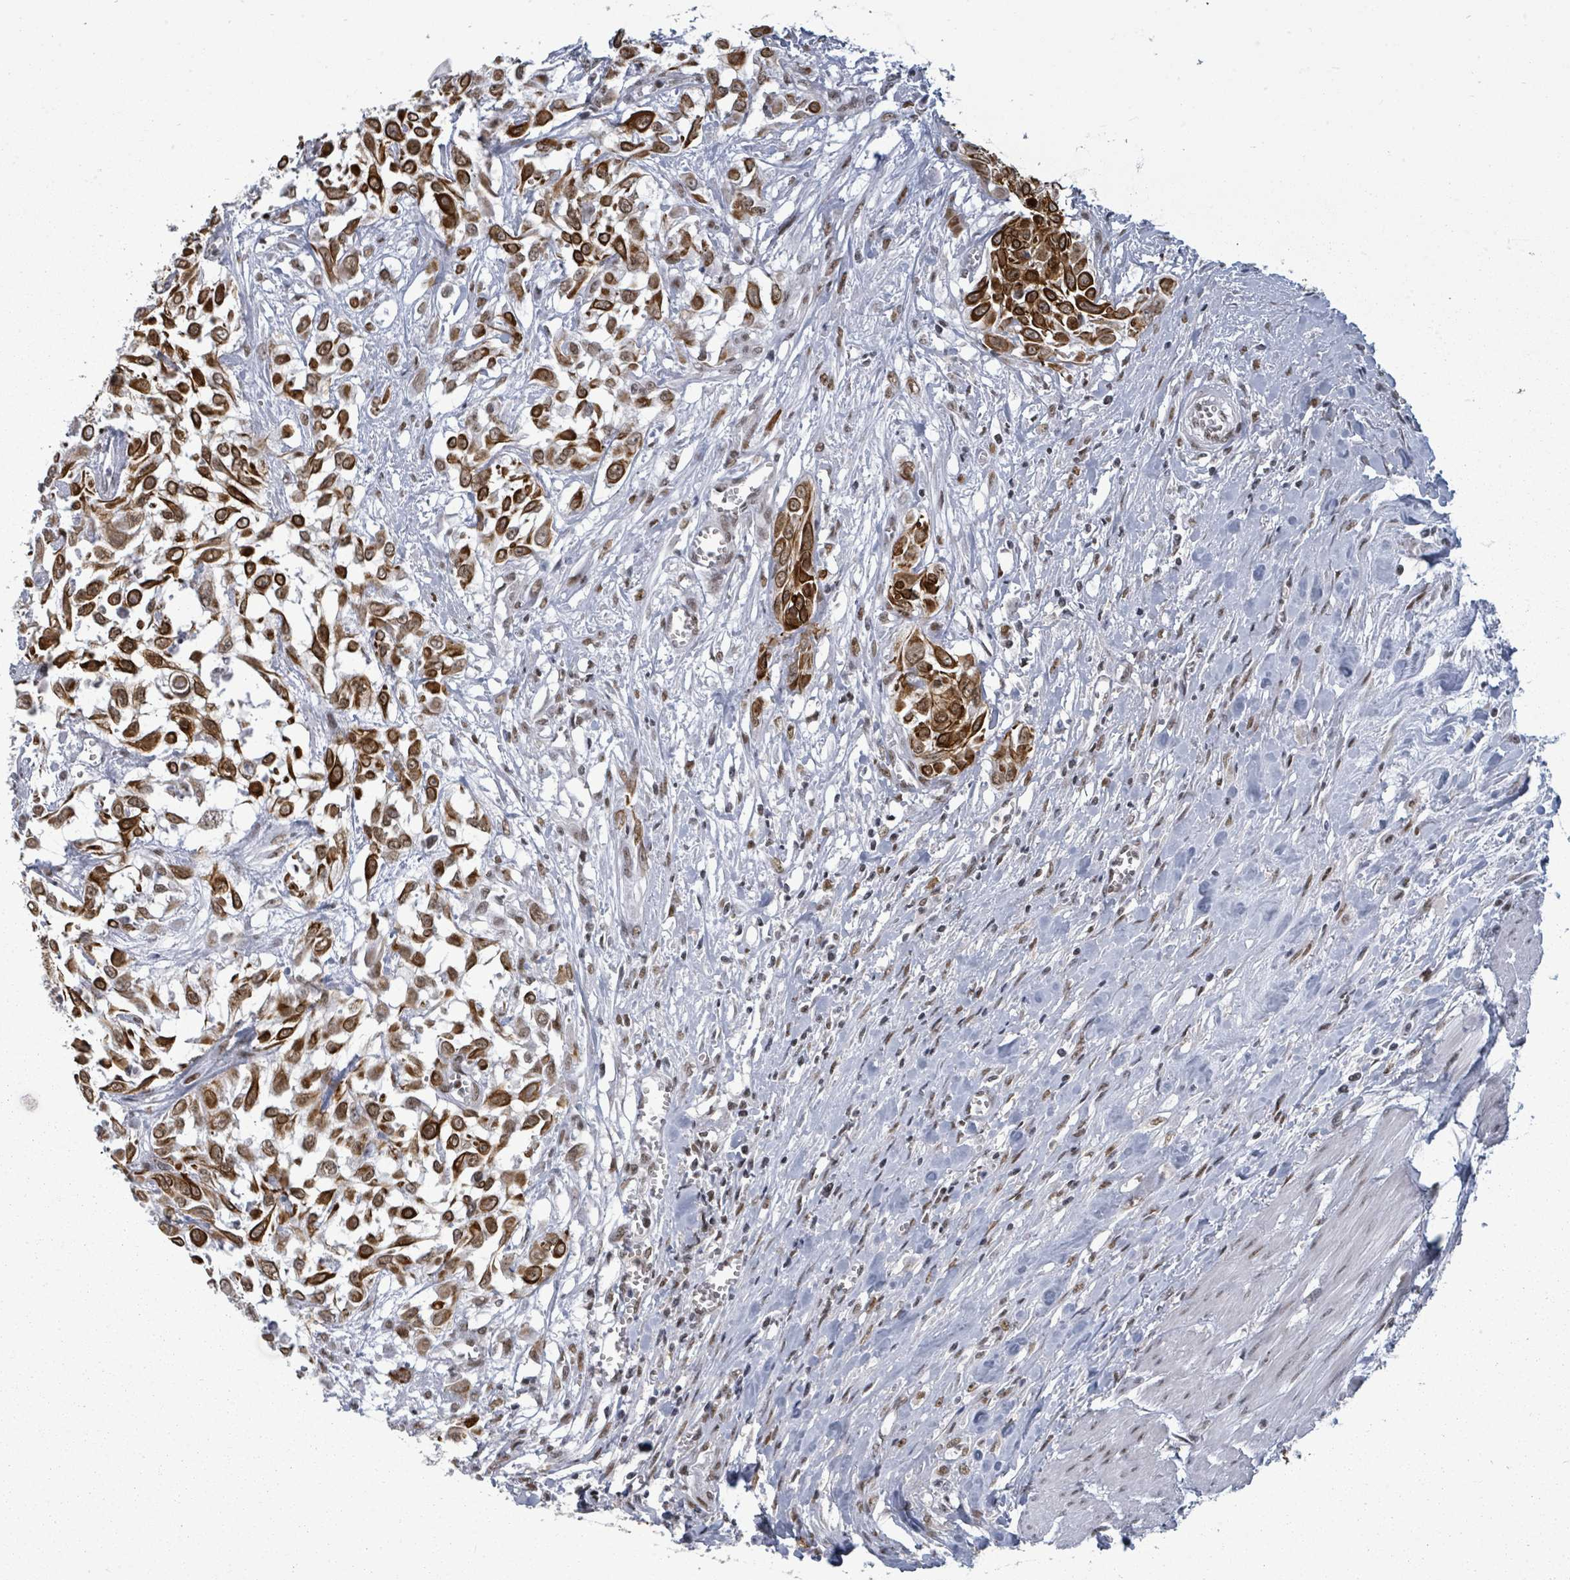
{"staining": {"intensity": "strong", "quantity": ">75%", "location": "cytoplasmic/membranous"}, "tissue": "urothelial cancer", "cell_type": "Tumor cells", "image_type": "cancer", "snomed": [{"axis": "morphology", "description": "Urothelial carcinoma, High grade"}, {"axis": "topography", "description": "Urinary bladder"}], "caption": "Protein positivity by IHC reveals strong cytoplasmic/membranous positivity in about >75% of tumor cells in high-grade urothelial carcinoma.", "gene": "ERCC5", "patient": {"sex": "male", "age": 57}}